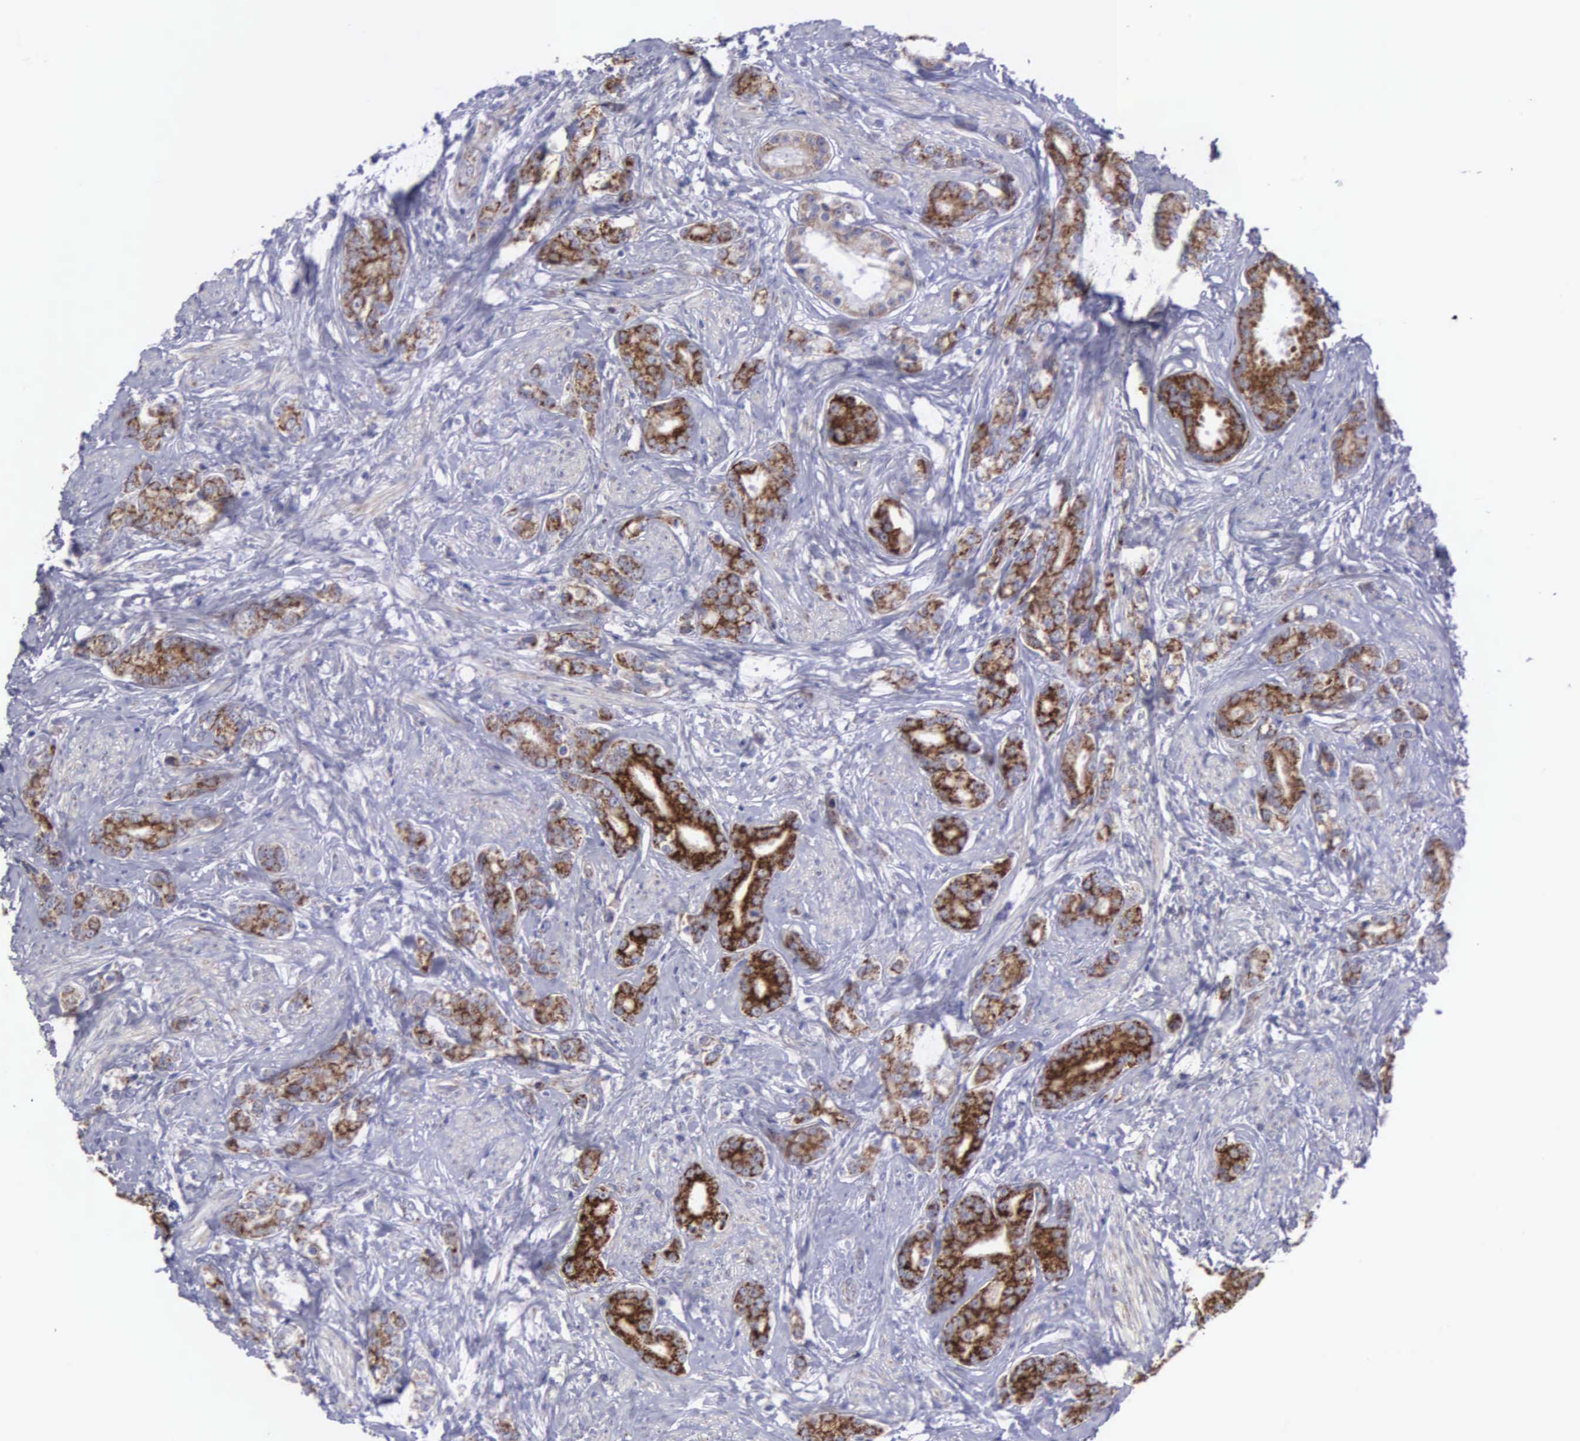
{"staining": {"intensity": "strong", "quantity": ">75%", "location": "cytoplasmic/membranous"}, "tissue": "prostate cancer", "cell_type": "Tumor cells", "image_type": "cancer", "snomed": [{"axis": "morphology", "description": "Adenocarcinoma, Medium grade"}, {"axis": "topography", "description": "Prostate"}], "caption": "Immunohistochemical staining of prostate cancer (medium-grade adenocarcinoma) demonstrates high levels of strong cytoplasmic/membranous positivity in about >75% of tumor cells. Ihc stains the protein in brown and the nuclei are stained blue.", "gene": "SYNJ2BP", "patient": {"sex": "male", "age": 59}}